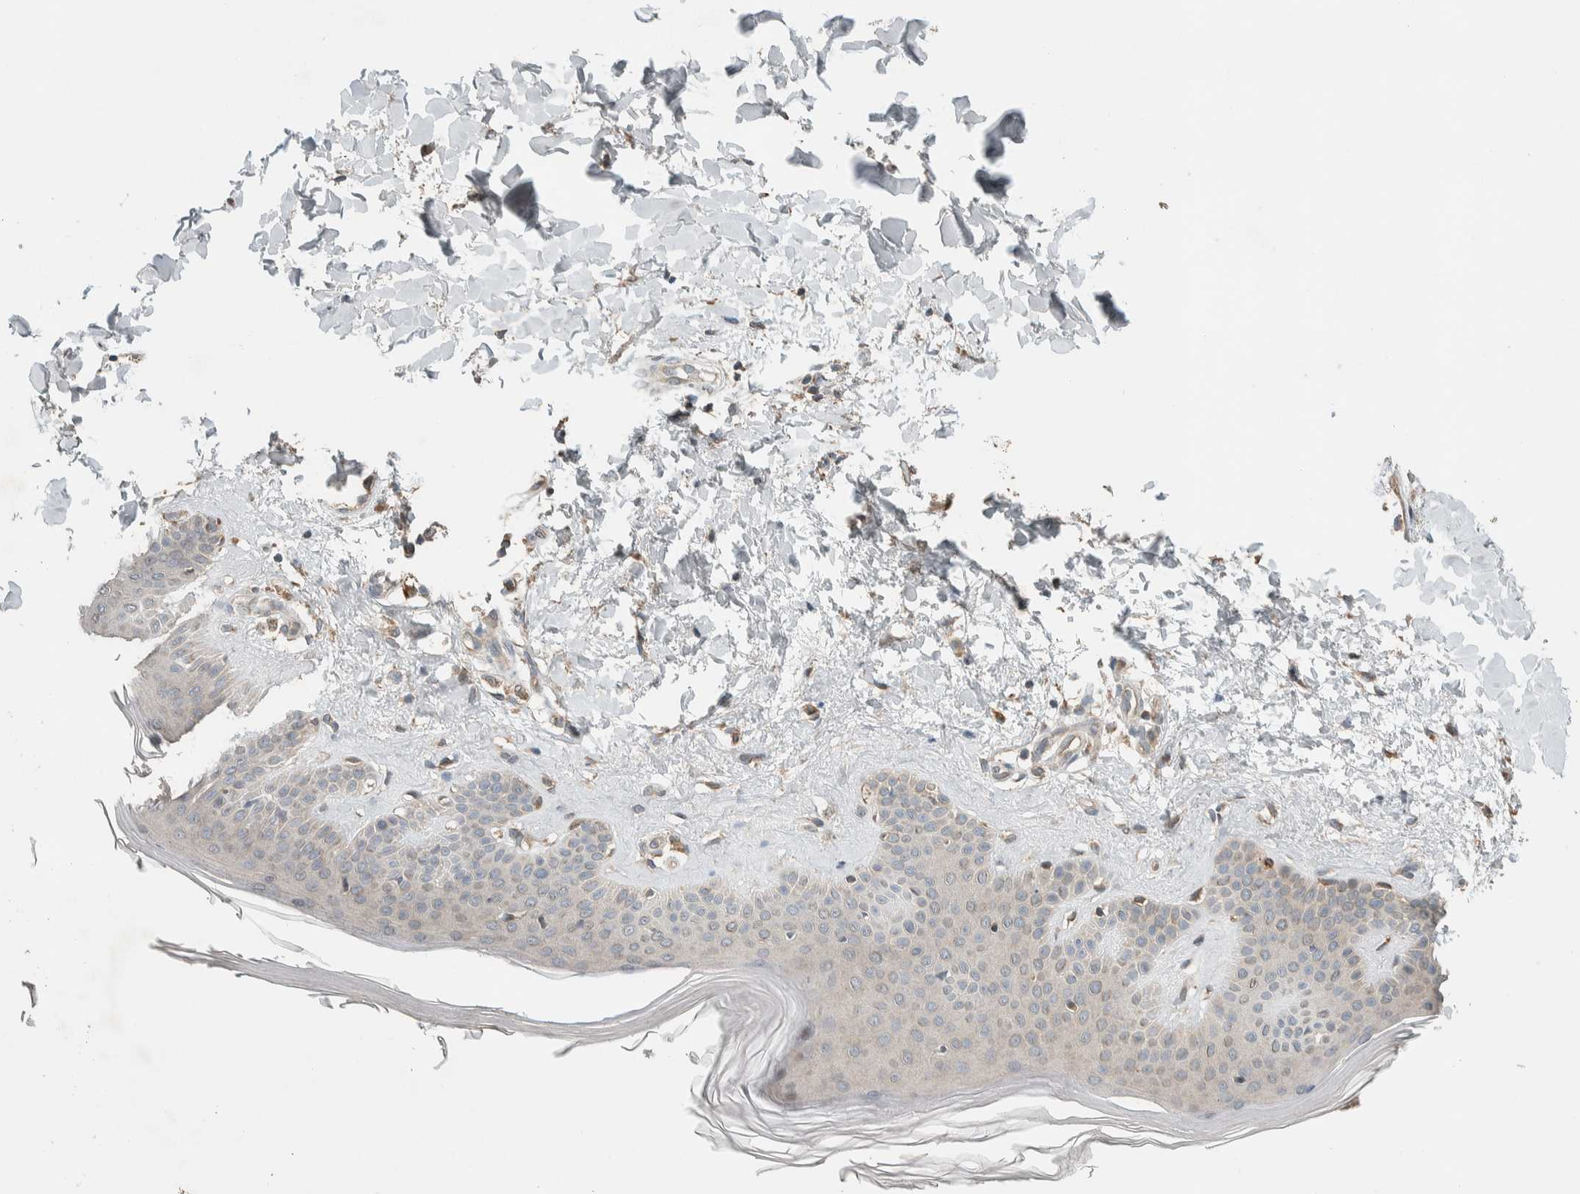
{"staining": {"intensity": "weak", "quantity": ">75%", "location": "cytoplasmic/membranous"}, "tissue": "skin", "cell_type": "Fibroblasts", "image_type": "normal", "snomed": [{"axis": "morphology", "description": "Normal tissue, NOS"}, {"axis": "morphology", "description": "Malignant melanoma, Metastatic site"}, {"axis": "topography", "description": "Skin"}], "caption": "A high-resolution photomicrograph shows immunohistochemistry (IHC) staining of normal skin, which shows weak cytoplasmic/membranous positivity in approximately >75% of fibroblasts.", "gene": "NBR1", "patient": {"sex": "male", "age": 41}}